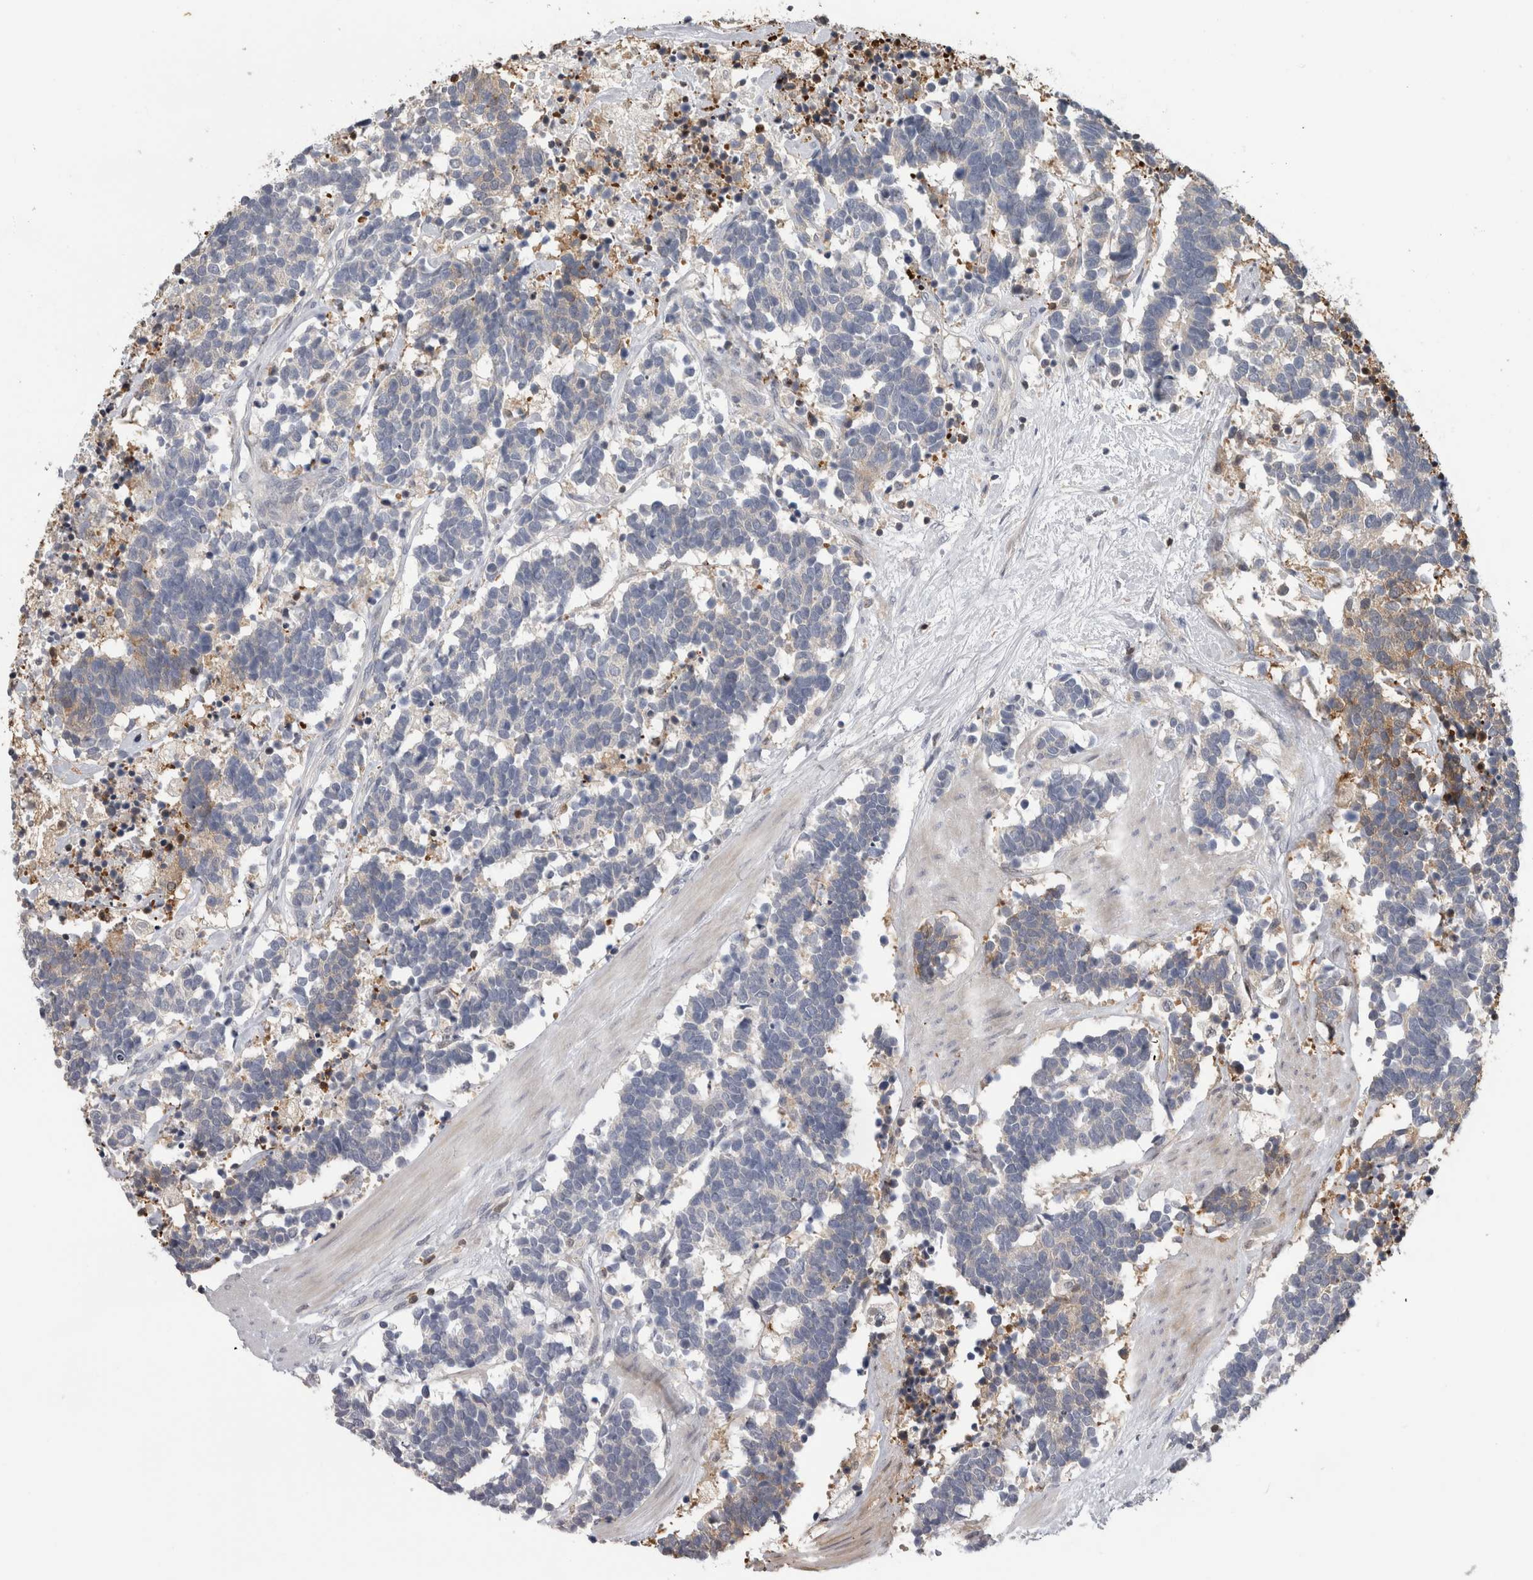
{"staining": {"intensity": "negative", "quantity": "none", "location": "none"}, "tissue": "carcinoid", "cell_type": "Tumor cells", "image_type": "cancer", "snomed": [{"axis": "morphology", "description": "Carcinoma, NOS"}, {"axis": "morphology", "description": "Carcinoid, malignant, NOS"}, {"axis": "topography", "description": "Urinary bladder"}], "caption": "Human malignant carcinoid stained for a protein using IHC displays no positivity in tumor cells.", "gene": "USH1G", "patient": {"sex": "male", "age": 57}}